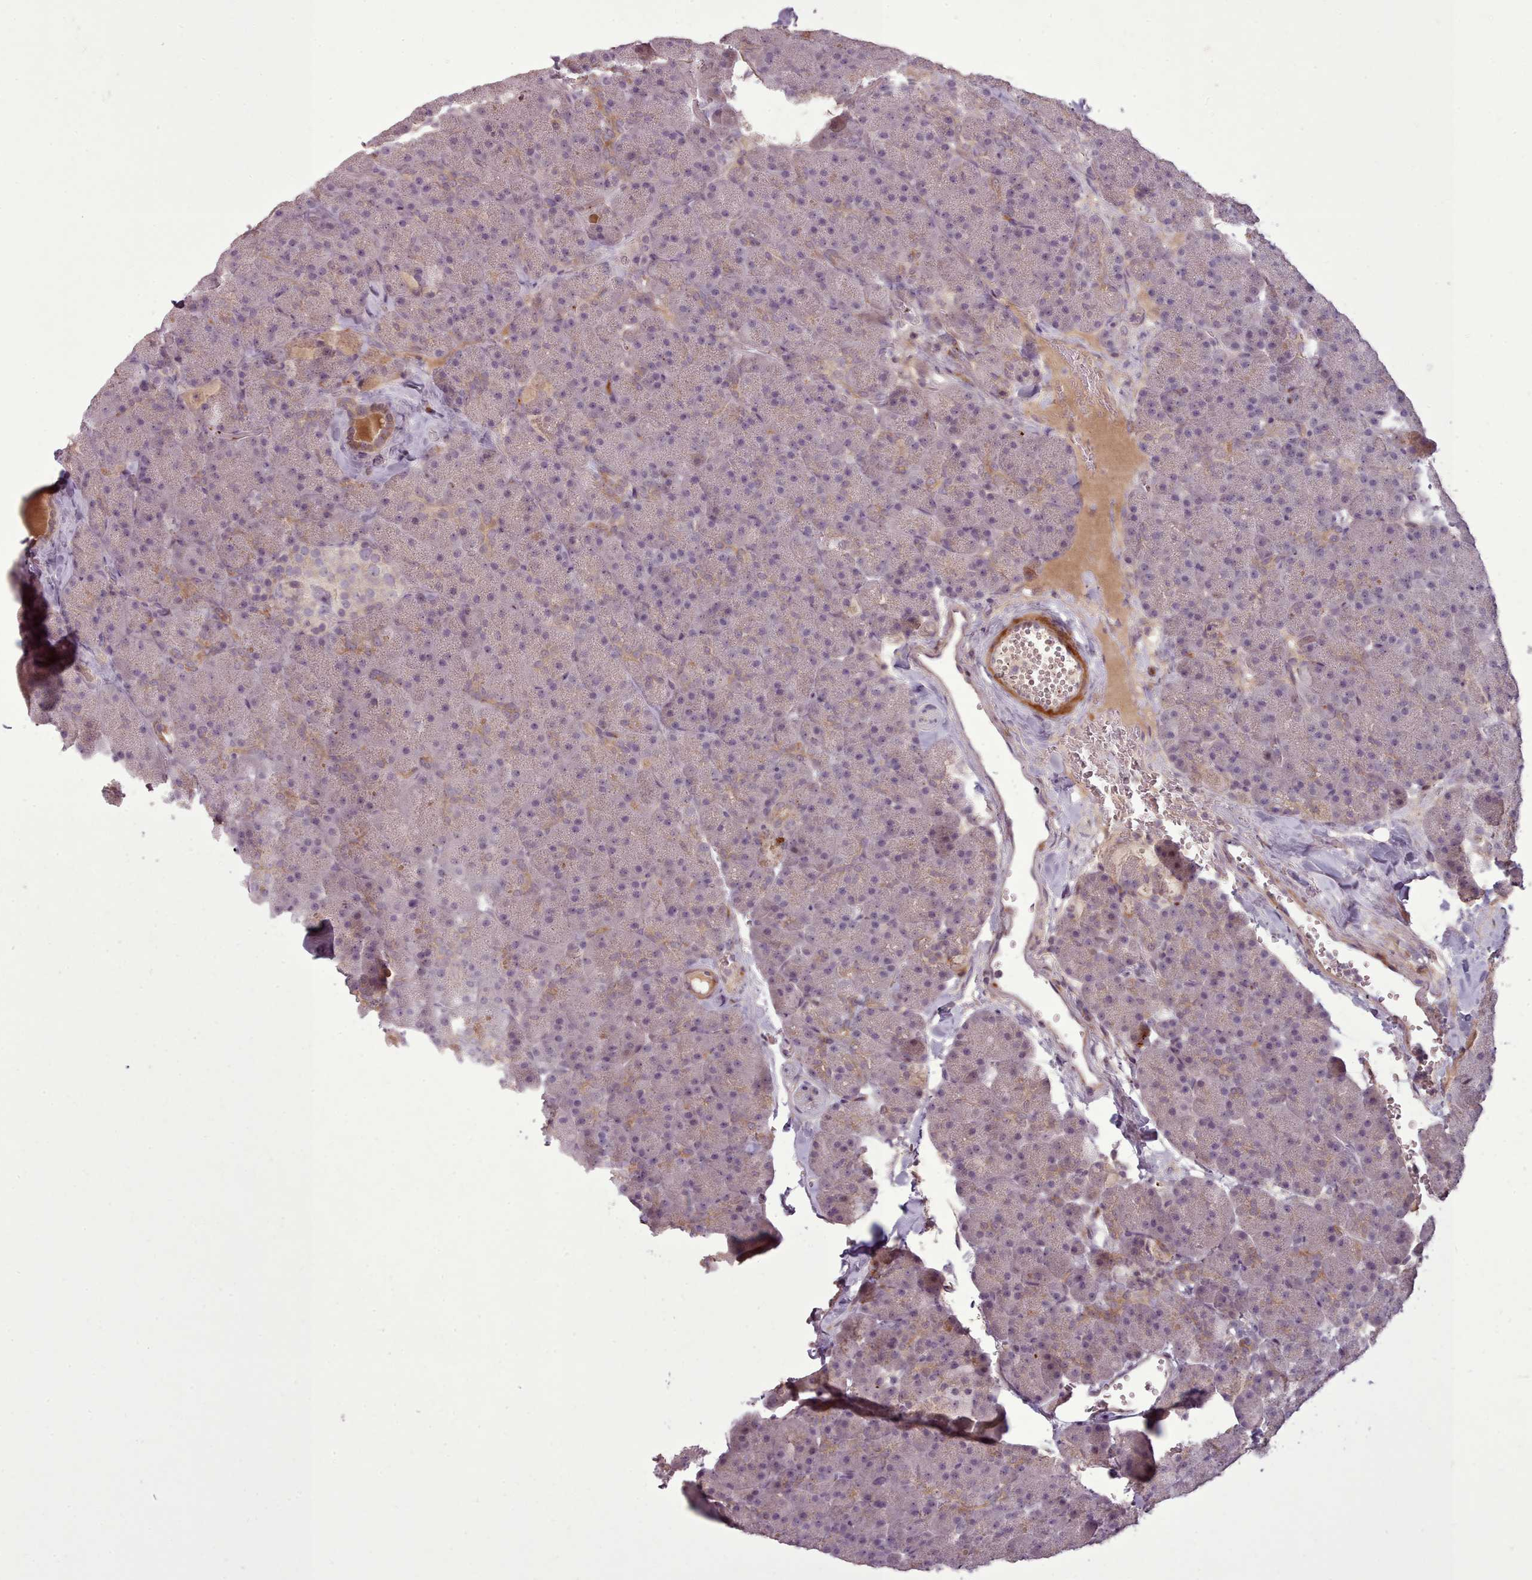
{"staining": {"intensity": "weak", "quantity": "25%-75%", "location": "cytoplasmic/membranous"}, "tissue": "pancreas", "cell_type": "Exocrine glandular cells", "image_type": "normal", "snomed": [{"axis": "morphology", "description": "Normal tissue, NOS"}, {"axis": "topography", "description": "Pancreas"}], "caption": "Protein expression analysis of normal pancreas displays weak cytoplasmic/membranous positivity in approximately 25%-75% of exocrine glandular cells. The staining was performed using DAB (3,3'-diaminobenzidine), with brown indicating positive protein expression. Nuclei are stained blue with hematoxylin.", "gene": "LEFTY1", "patient": {"sex": "male", "age": 36}}